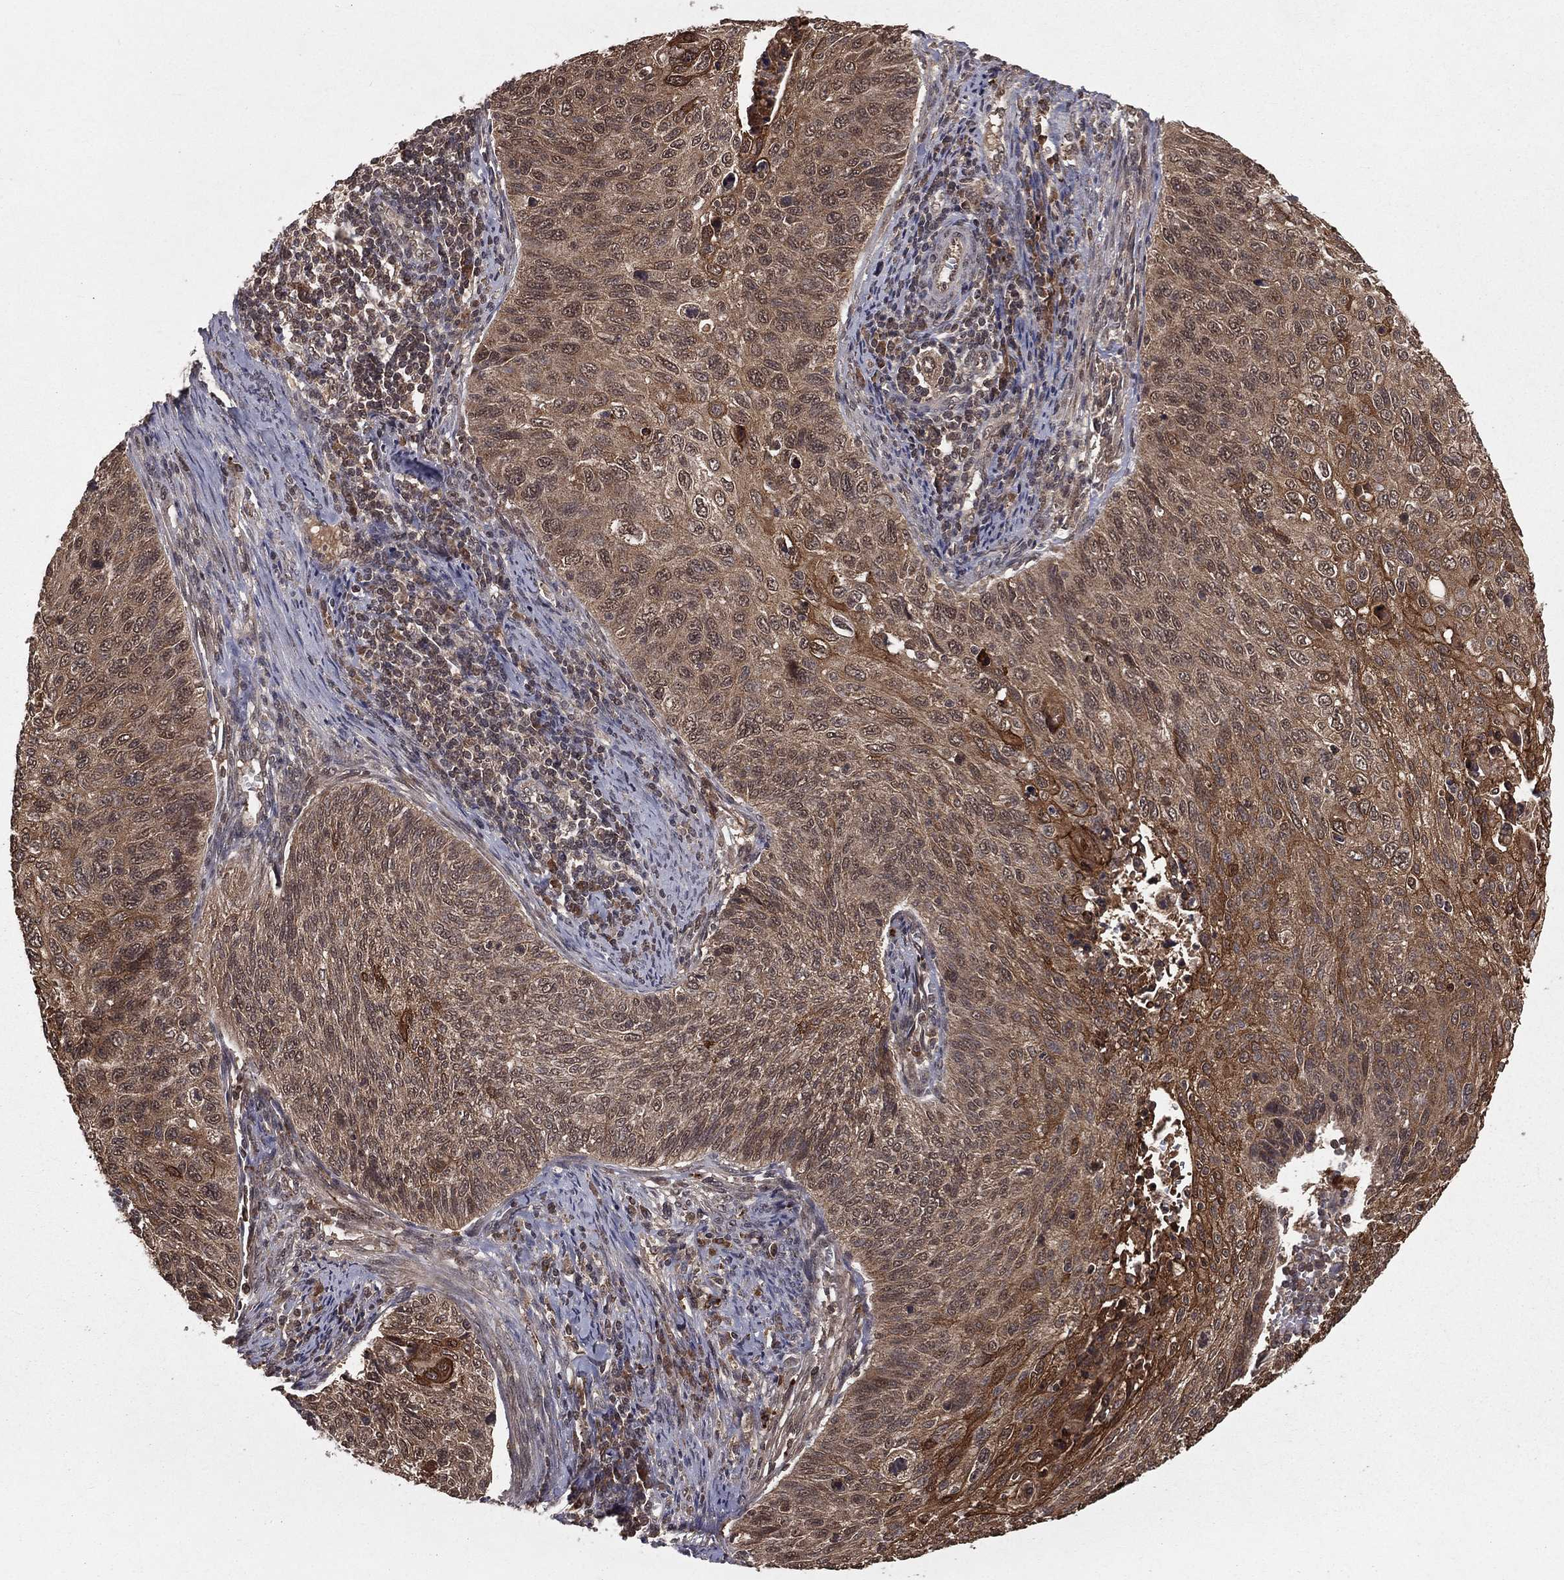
{"staining": {"intensity": "moderate", "quantity": ">75%", "location": "cytoplasmic/membranous"}, "tissue": "cervical cancer", "cell_type": "Tumor cells", "image_type": "cancer", "snomed": [{"axis": "morphology", "description": "Squamous cell carcinoma, NOS"}, {"axis": "topography", "description": "Cervix"}], "caption": "This micrograph exhibits squamous cell carcinoma (cervical) stained with IHC to label a protein in brown. The cytoplasmic/membranous of tumor cells show moderate positivity for the protein. Nuclei are counter-stained blue.", "gene": "ZDHHC15", "patient": {"sex": "female", "age": 70}}